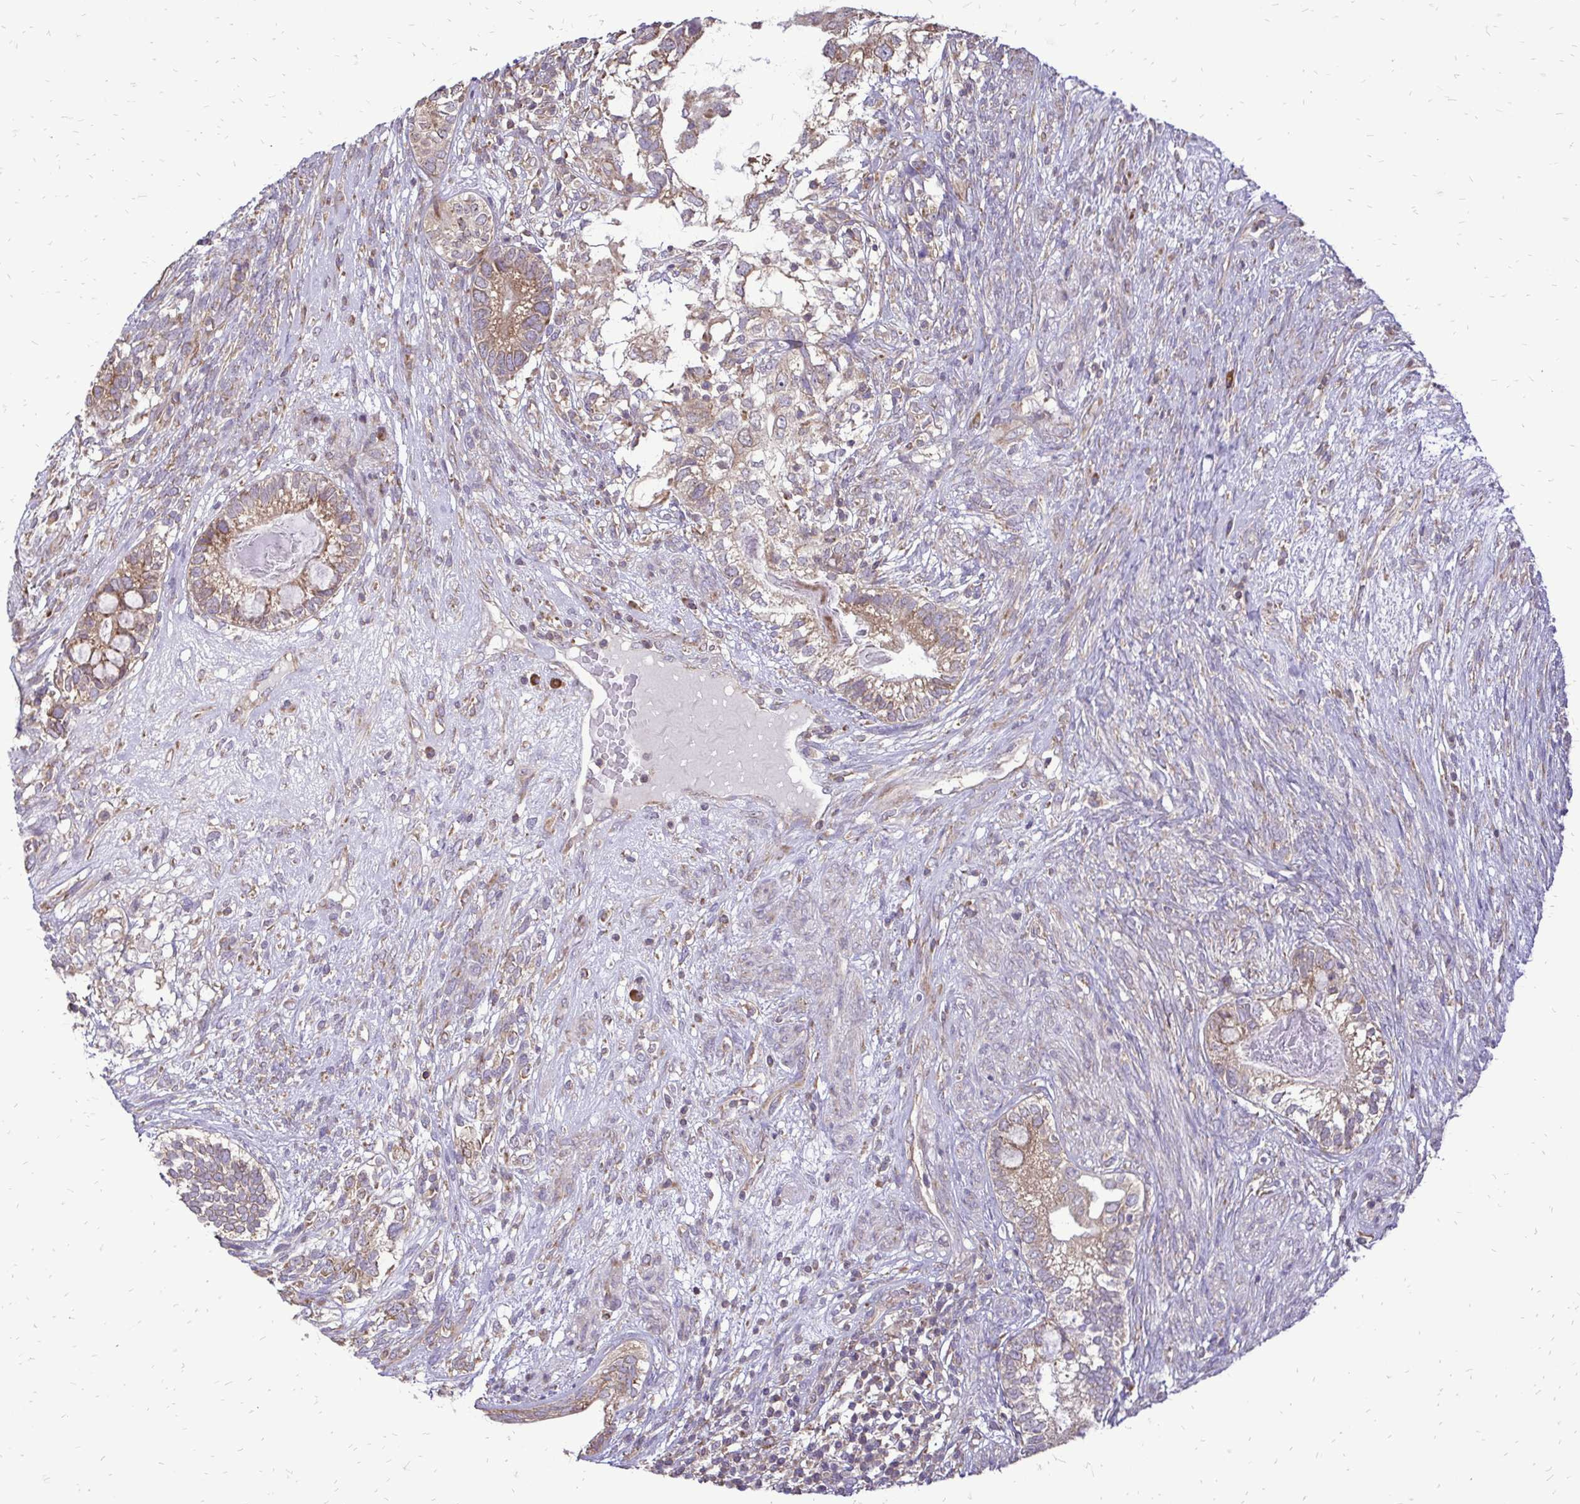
{"staining": {"intensity": "moderate", "quantity": "25%-75%", "location": "cytoplasmic/membranous"}, "tissue": "testis cancer", "cell_type": "Tumor cells", "image_type": "cancer", "snomed": [{"axis": "morphology", "description": "Seminoma, NOS"}, {"axis": "morphology", "description": "Carcinoma, Embryonal, NOS"}, {"axis": "topography", "description": "Testis"}], "caption": "Immunohistochemistry (IHC) micrograph of neoplastic tissue: human testis cancer stained using immunohistochemistry (IHC) demonstrates medium levels of moderate protein expression localized specifically in the cytoplasmic/membranous of tumor cells, appearing as a cytoplasmic/membranous brown color.", "gene": "RPS3", "patient": {"sex": "male", "age": 41}}